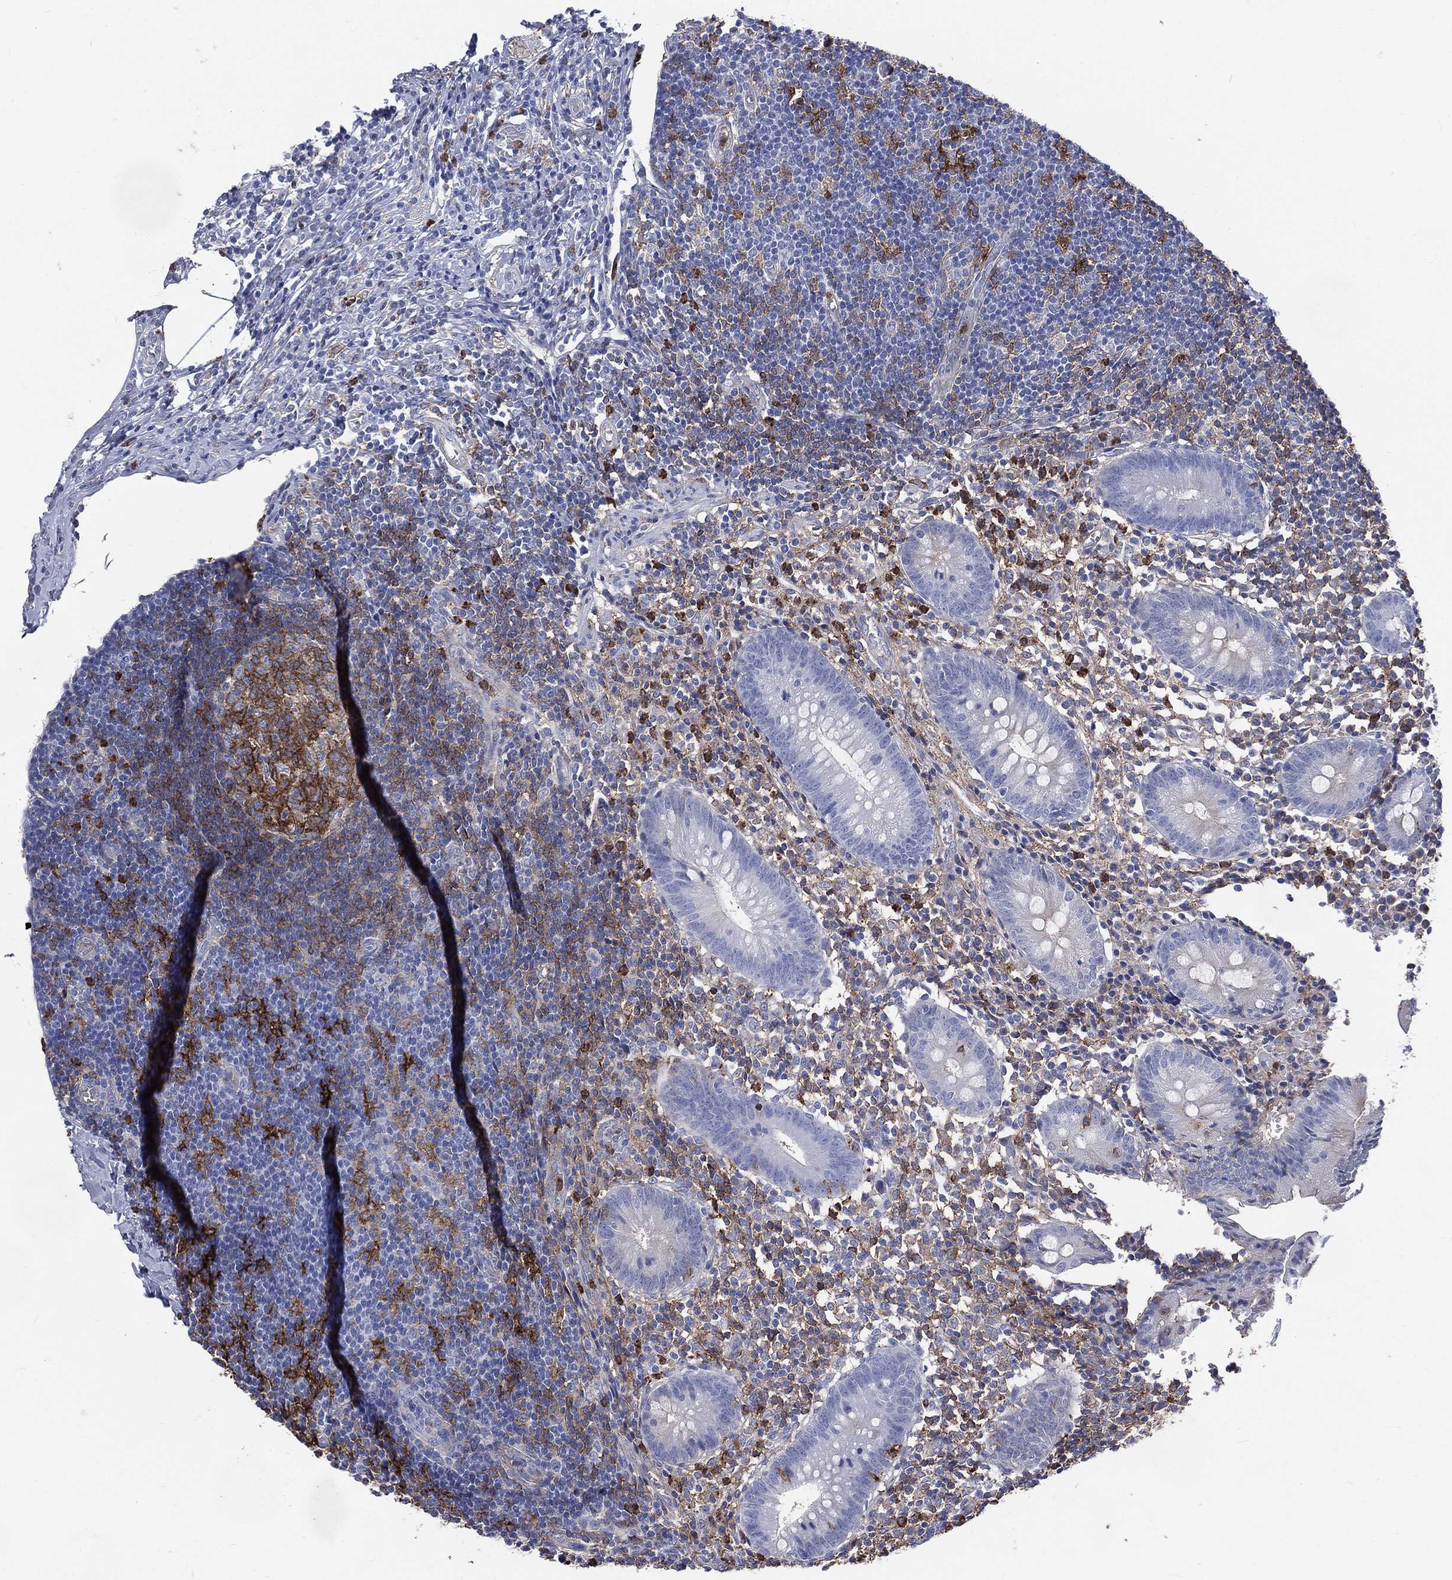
{"staining": {"intensity": "negative", "quantity": "none", "location": "none"}, "tissue": "appendix", "cell_type": "Glandular cells", "image_type": "normal", "snomed": [{"axis": "morphology", "description": "Normal tissue, NOS"}, {"axis": "topography", "description": "Appendix"}], "caption": "Protein analysis of benign appendix shows no significant positivity in glandular cells.", "gene": "BASP1", "patient": {"sex": "female", "age": 40}}